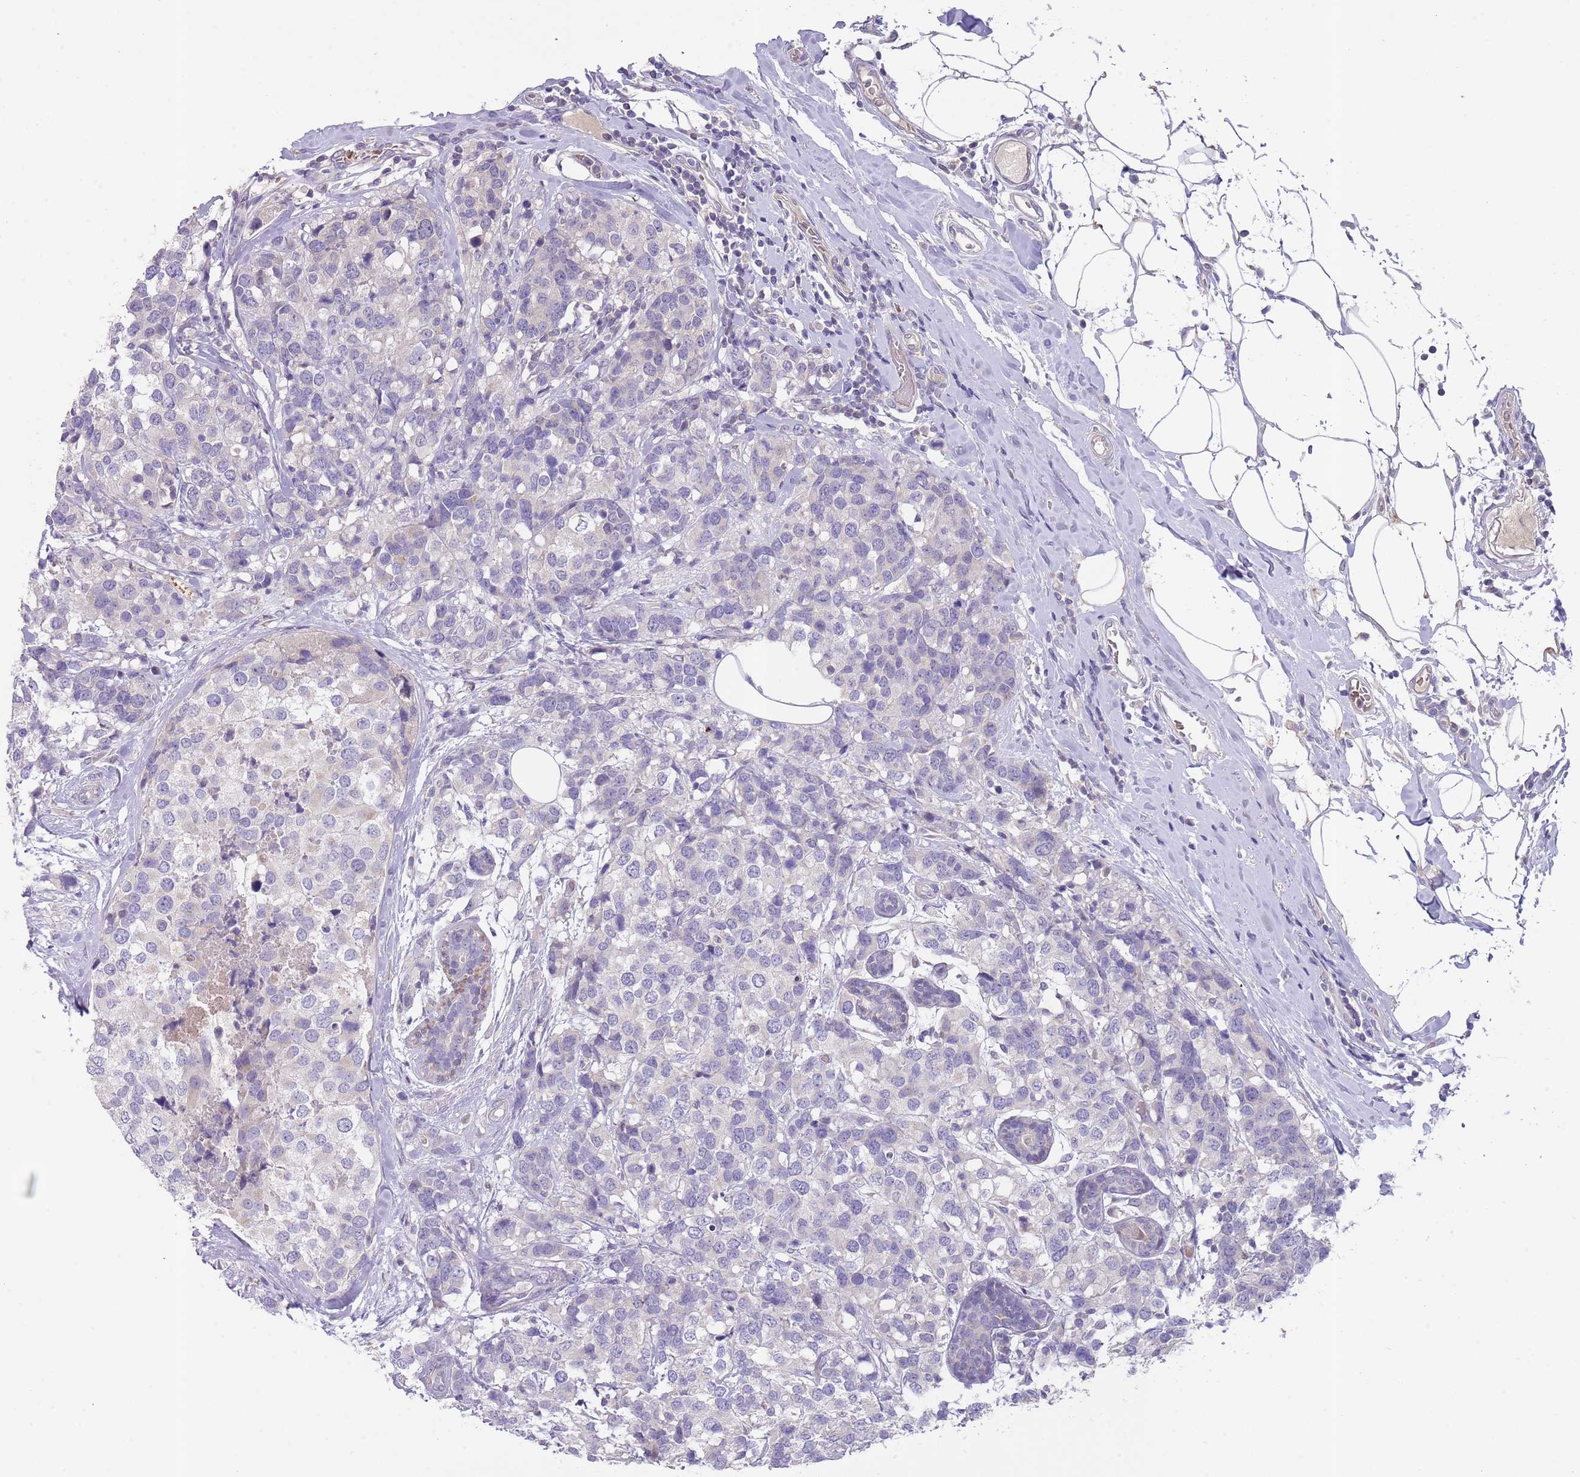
{"staining": {"intensity": "negative", "quantity": "none", "location": "none"}, "tissue": "breast cancer", "cell_type": "Tumor cells", "image_type": "cancer", "snomed": [{"axis": "morphology", "description": "Lobular carcinoma"}, {"axis": "topography", "description": "Breast"}], "caption": "Lobular carcinoma (breast) was stained to show a protein in brown. There is no significant staining in tumor cells. Brightfield microscopy of immunohistochemistry stained with DAB (brown) and hematoxylin (blue), captured at high magnification.", "gene": "PRAC1", "patient": {"sex": "female", "age": 59}}